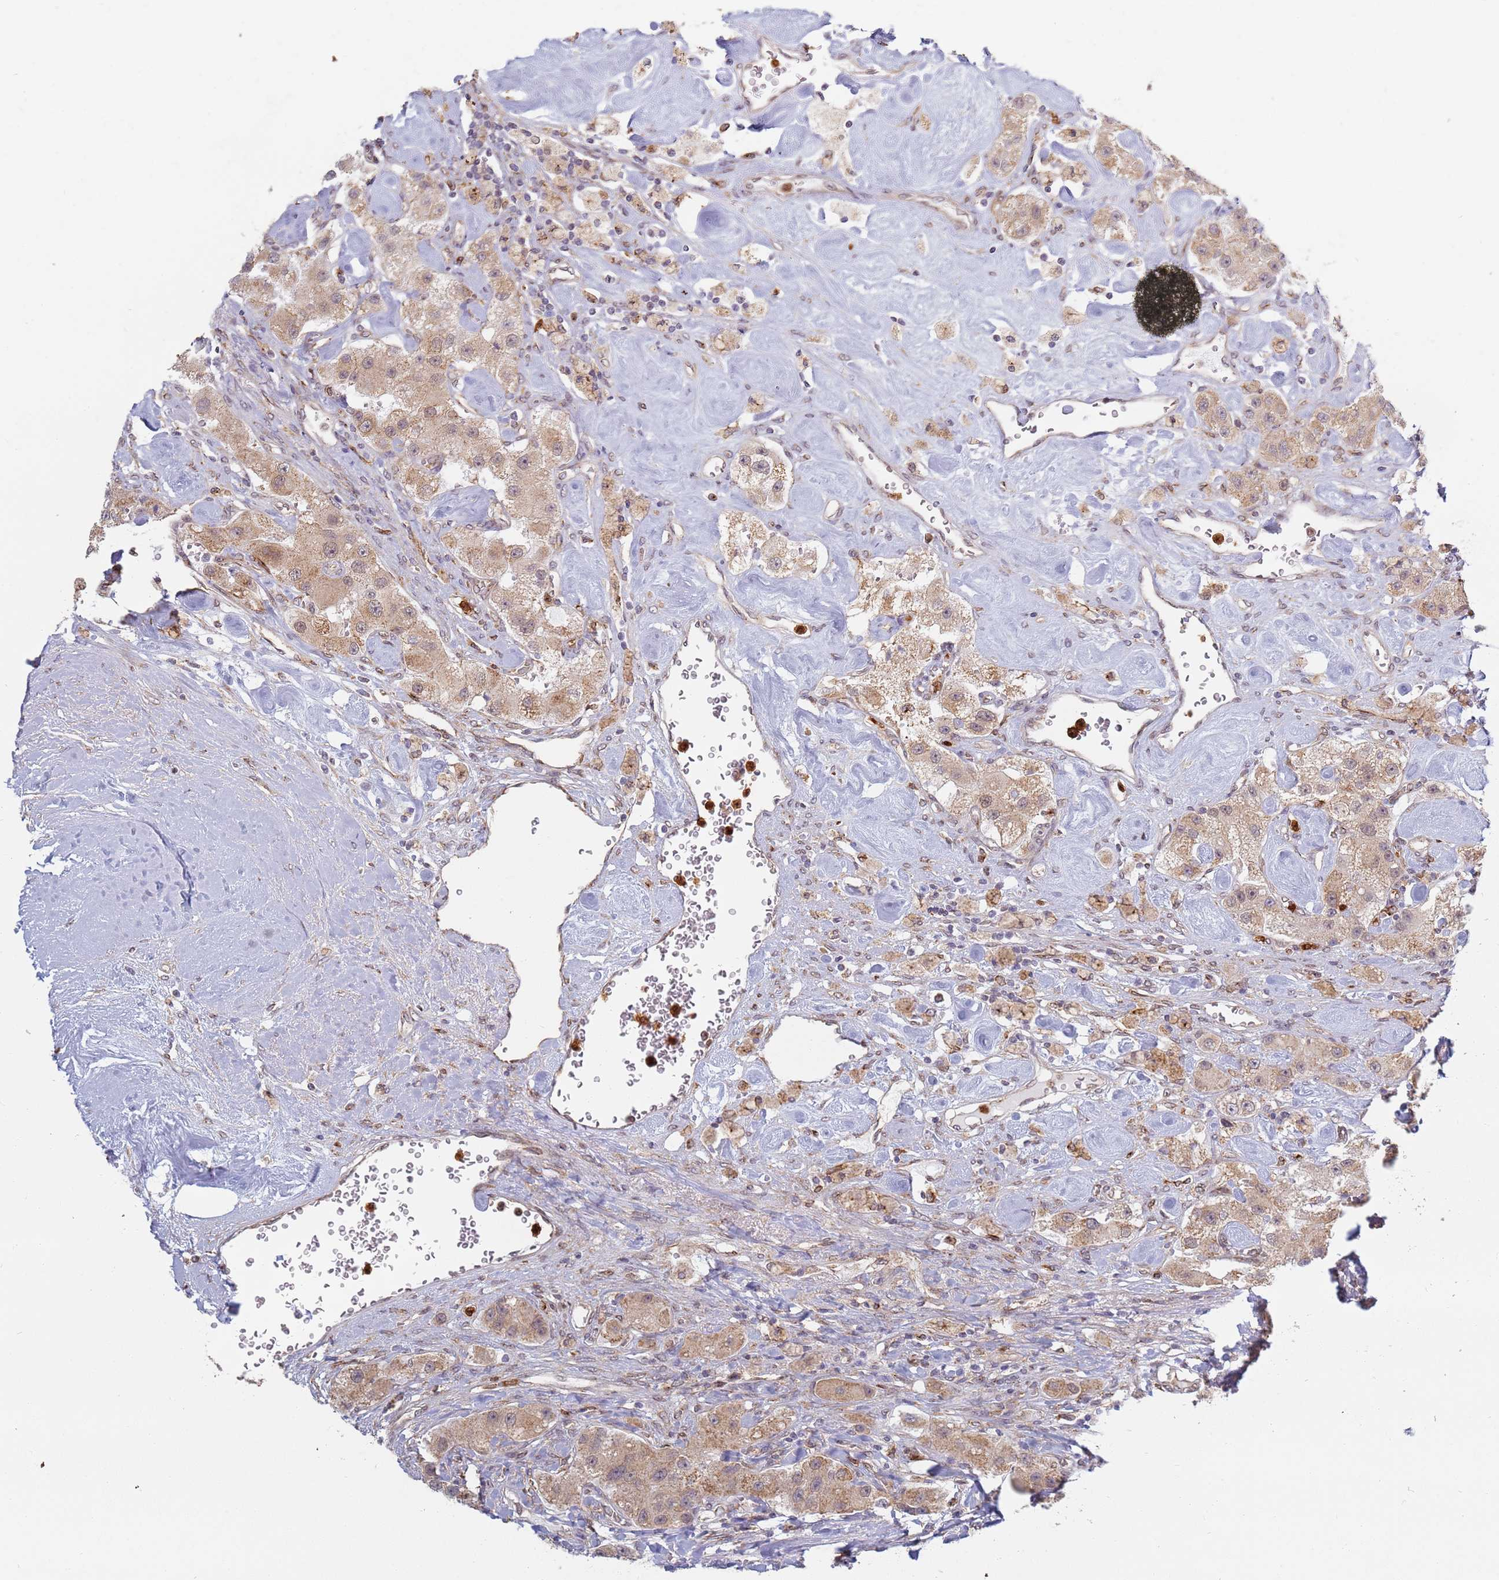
{"staining": {"intensity": "weak", "quantity": ">75%", "location": "cytoplasmic/membranous"}, "tissue": "carcinoid", "cell_type": "Tumor cells", "image_type": "cancer", "snomed": [{"axis": "morphology", "description": "Carcinoid, malignant, NOS"}, {"axis": "topography", "description": "Pancreas"}], "caption": "Immunohistochemical staining of human carcinoid (malignant) shows low levels of weak cytoplasmic/membranous protein expression in approximately >75% of tumor cells.", "gene": "CEP170", "patient": {"sex": "male", "age": 41}}